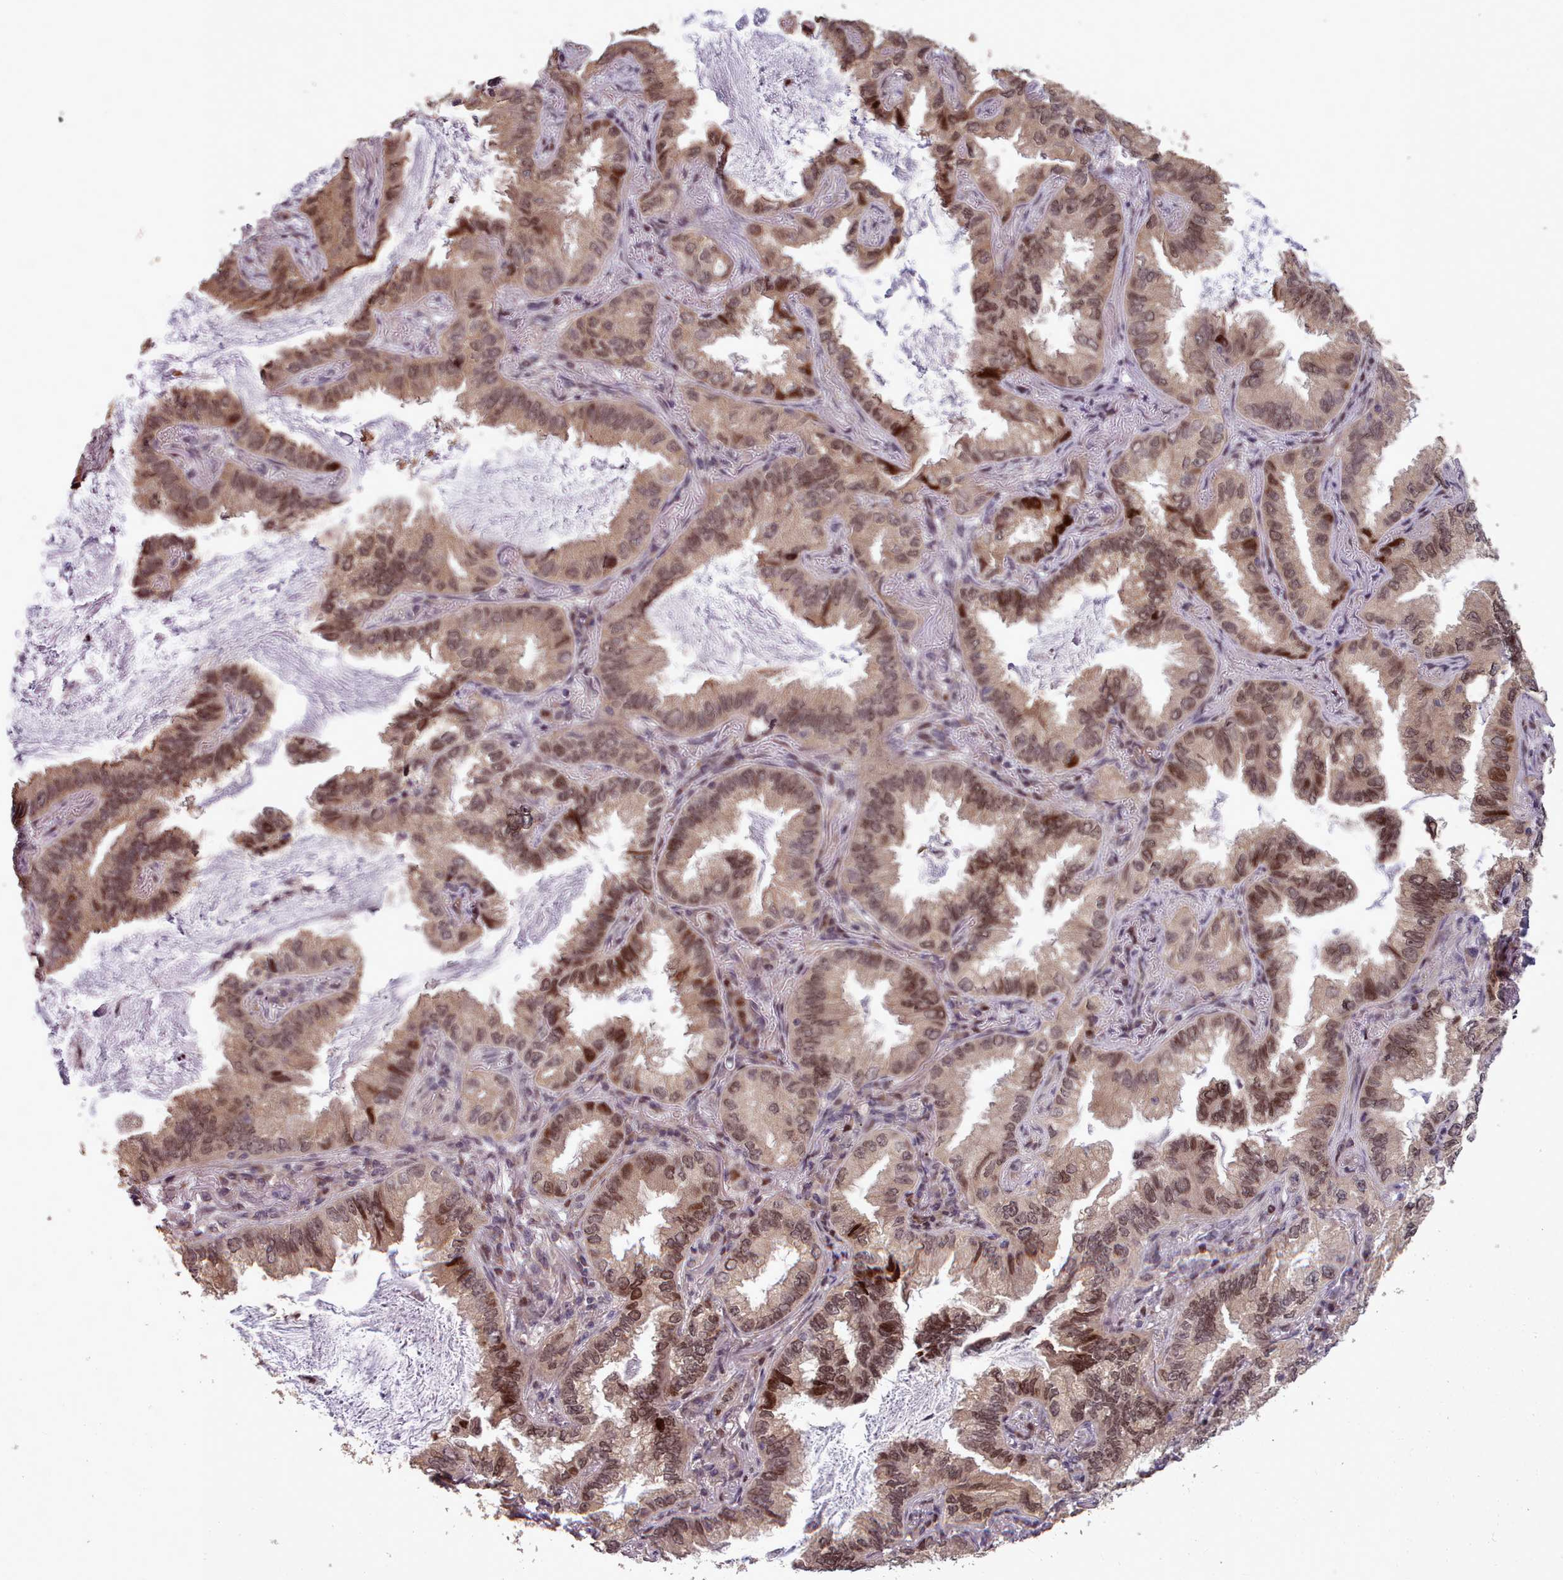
{"staining": {"intensity": "moderate", "quantity": ">75%", "location": "nuclear"}, "tissue": "lung cancer", "cell_type": "Tumor cells", "image_type": "cancer", "snomed": [{"axis": "morphology", "description": "Adenocarcinoma, NOS"}, {"axis": "topography", "description": "Lung"}], "caption": "A high-resolution image shows immunohistochemistry staining of adenocarcinoma (lung), which displays moderate nuclear staining in approximately >75% of tumor cells.", "gene": "ENSA", "patient": {"sex": "female", "age": 69}}